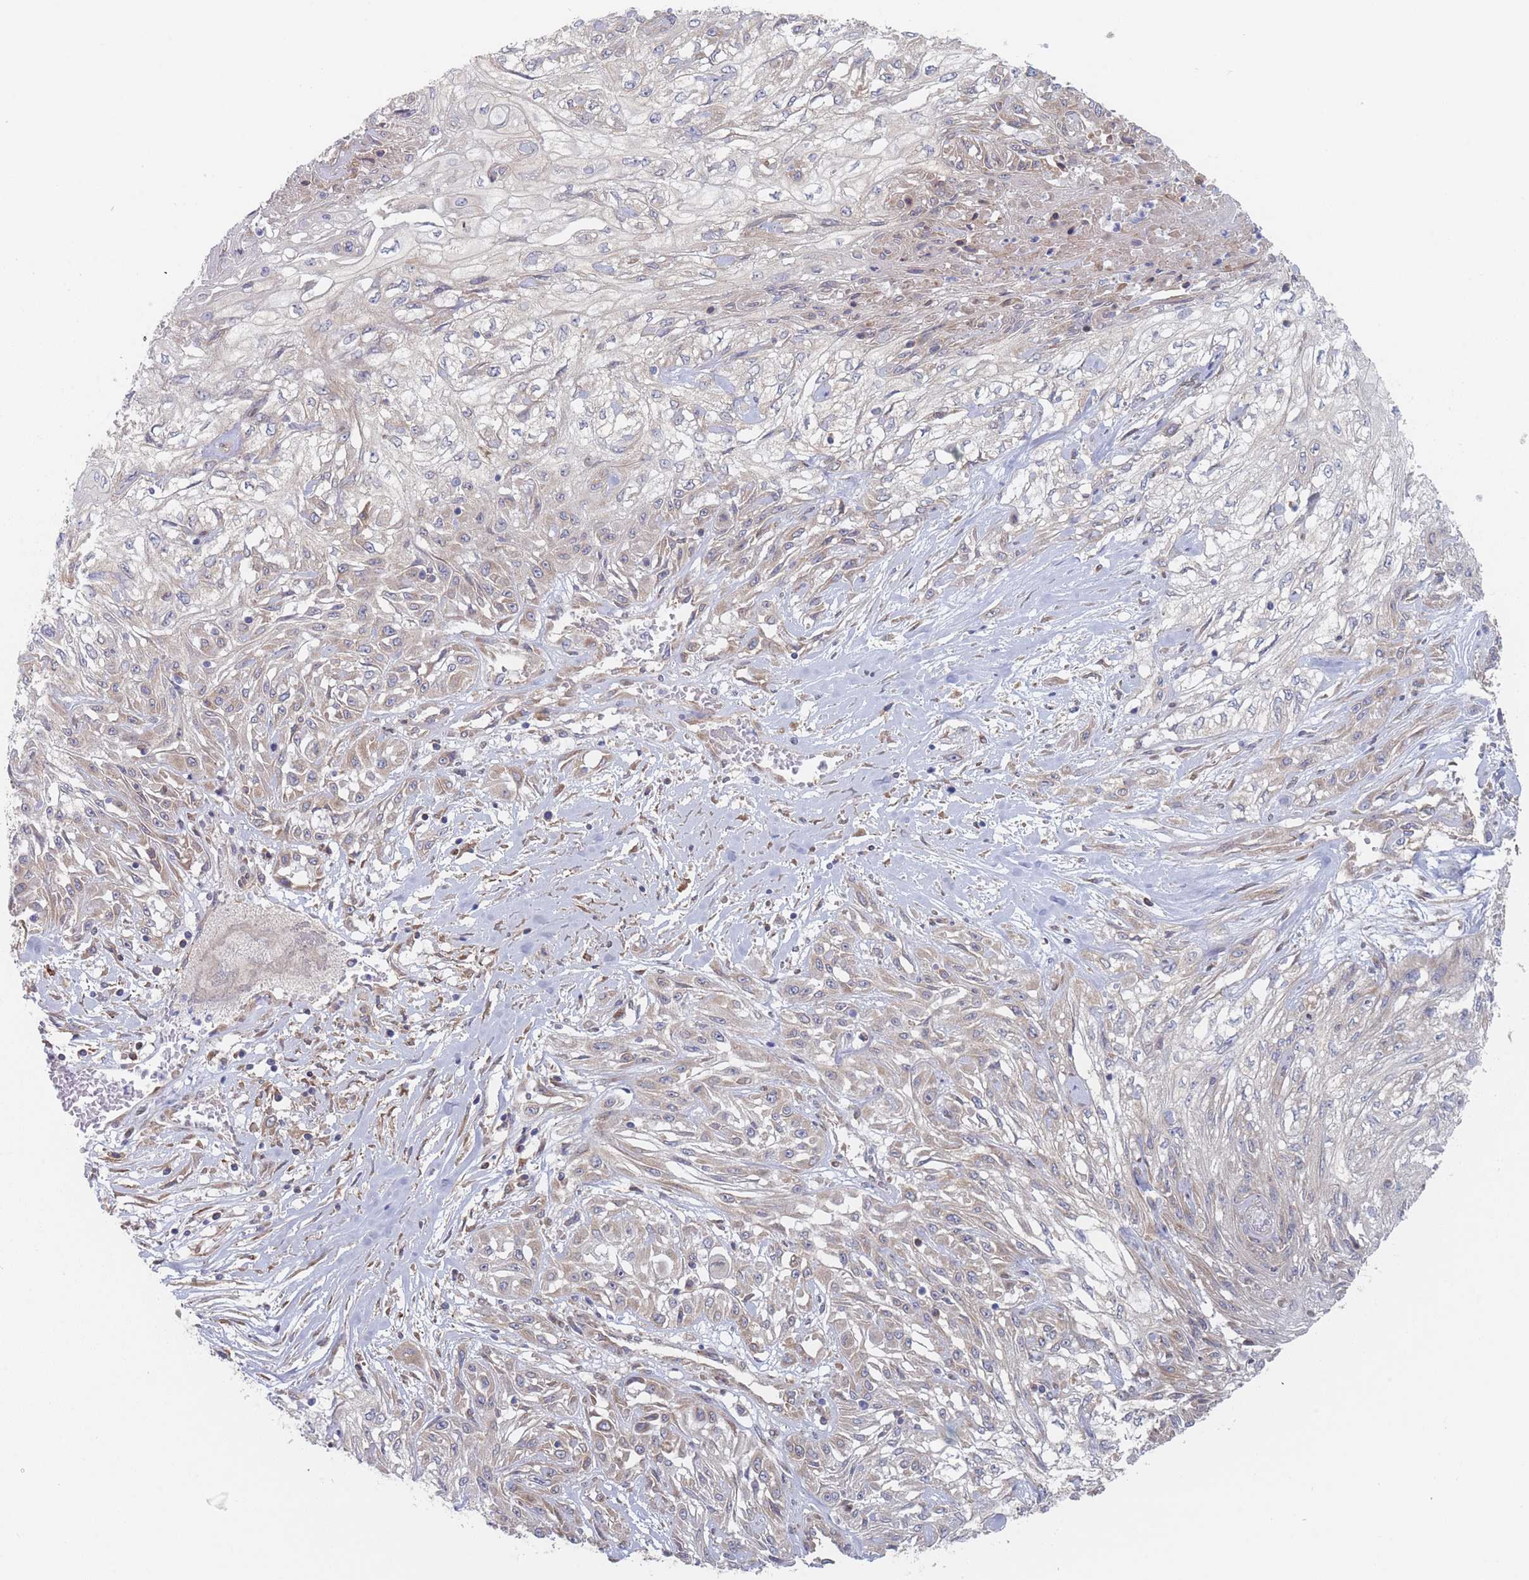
{"staining": {"intensity": "weak", "quantity": "<25%", "location": "cytoplasmic/membranous"}, "tissue": "skin cancer", "cell_type": "Tumor cells", "image_type": "cancer", "snomed": [{"axis": "morphology", "description": "Squamous cell carcinoma, NOS"}, {"axis": "morphology", "description": "Squamous cell carcinoma, metastatic, NOS"}, {"axis": "topography", "description": "Skin"}, {"axis": "topography", "description": "Lymph node"}], "caption": "High power microscopy image of an immunohistochemistry histopathology image of skin cancer, revealing no significant expression in tumor cells.", "gene": "KDSR", "patient": {"sex": "male", "age": 75}}